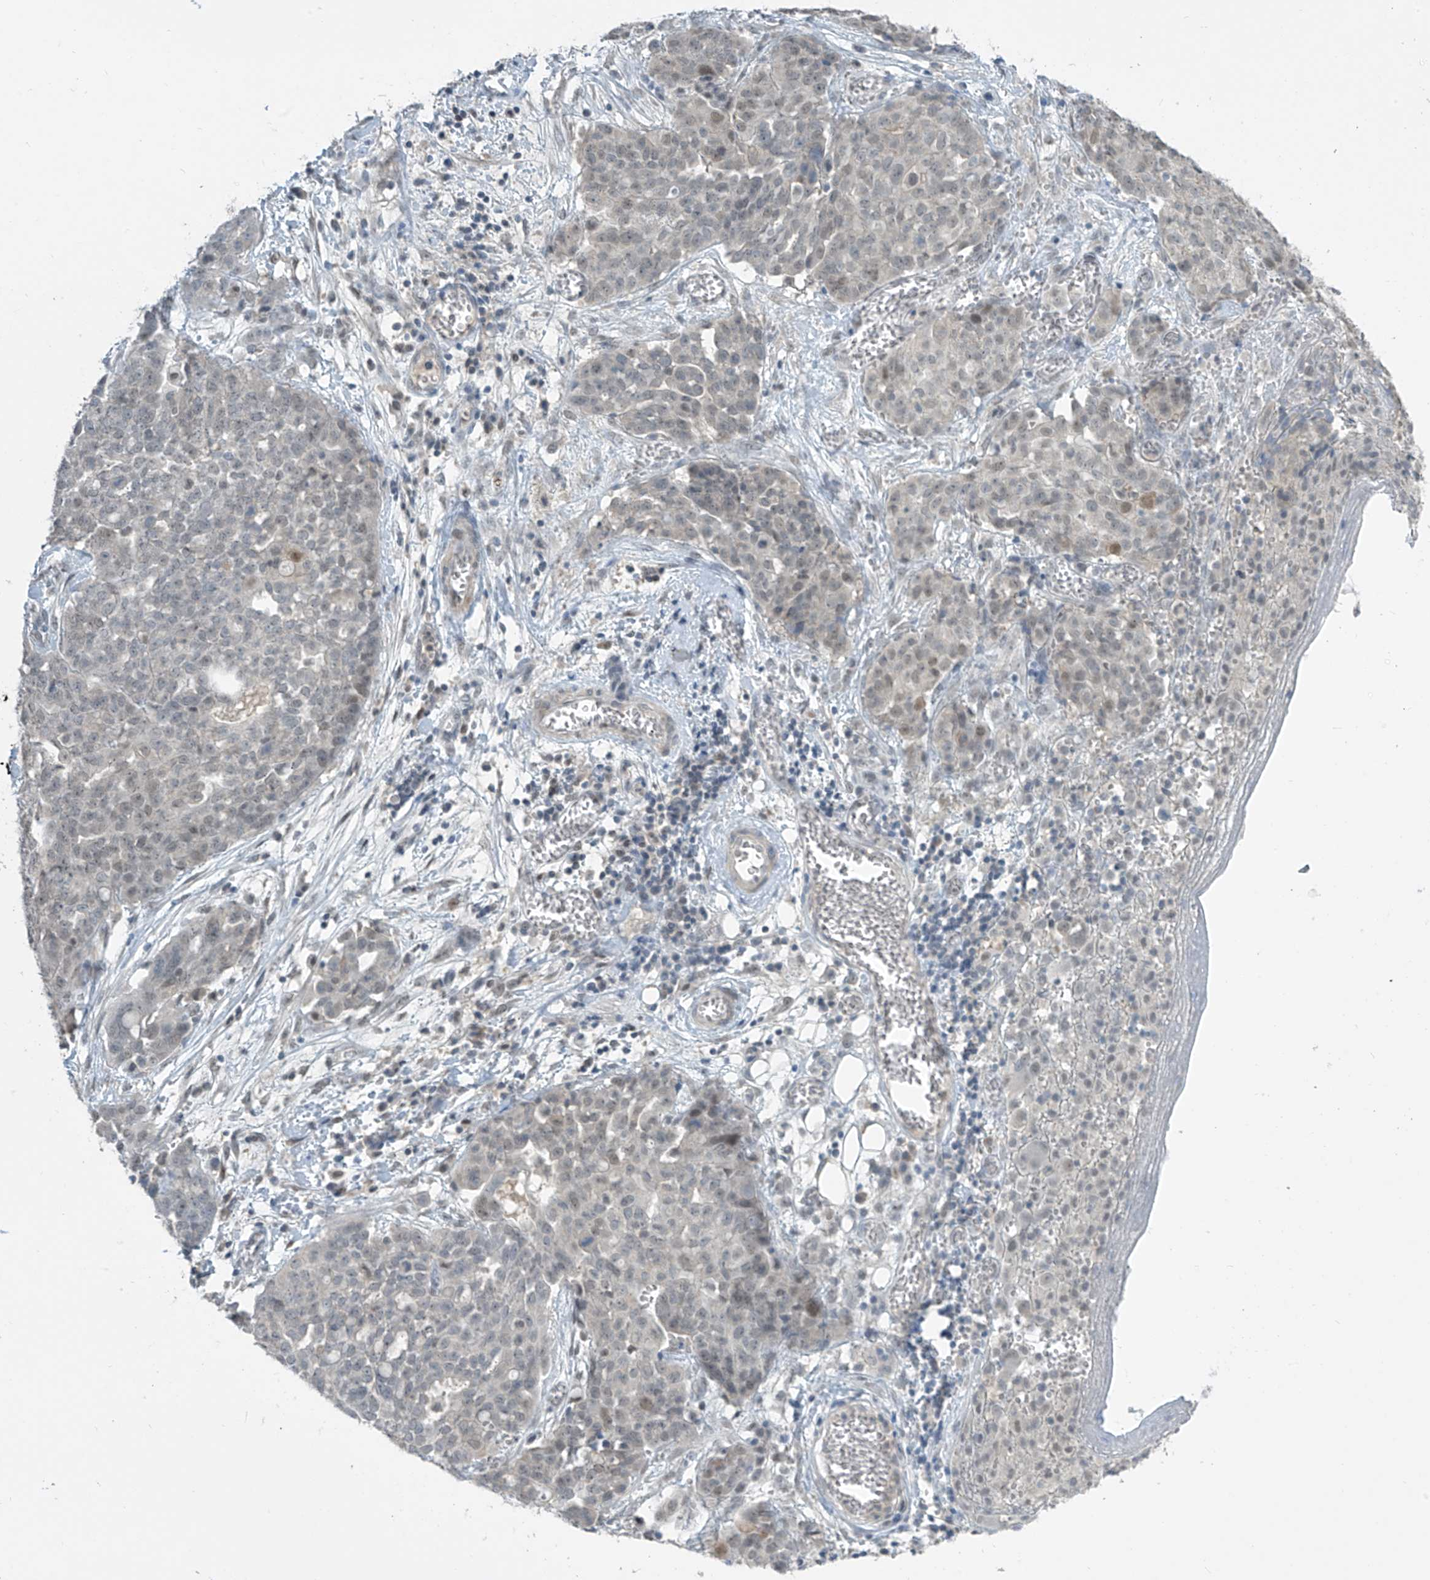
{"staining": {"intensity": "weak", "quantity": "<25%", "location": "nuclear"}, "tissue": "ovarian cancer", "cell_type": "Tumor cells", "image_type": "cancer", "snomed": [{"axis": "morphology", "description": "Cystadenocarcinoma, serous, NOS"}, {"axis": "topography", "description": "Soft tissue"}, {"axis": "topography", "description": "Ovary"}], "caption": "Tumor cells show no significant protein staining in ovarian cancer (serous cystadenocarcinoma). (DAB IHC with hematoxylin counter stain).", "gene": "METAP1D", "patient": {"sex": "female", "age": 57}}